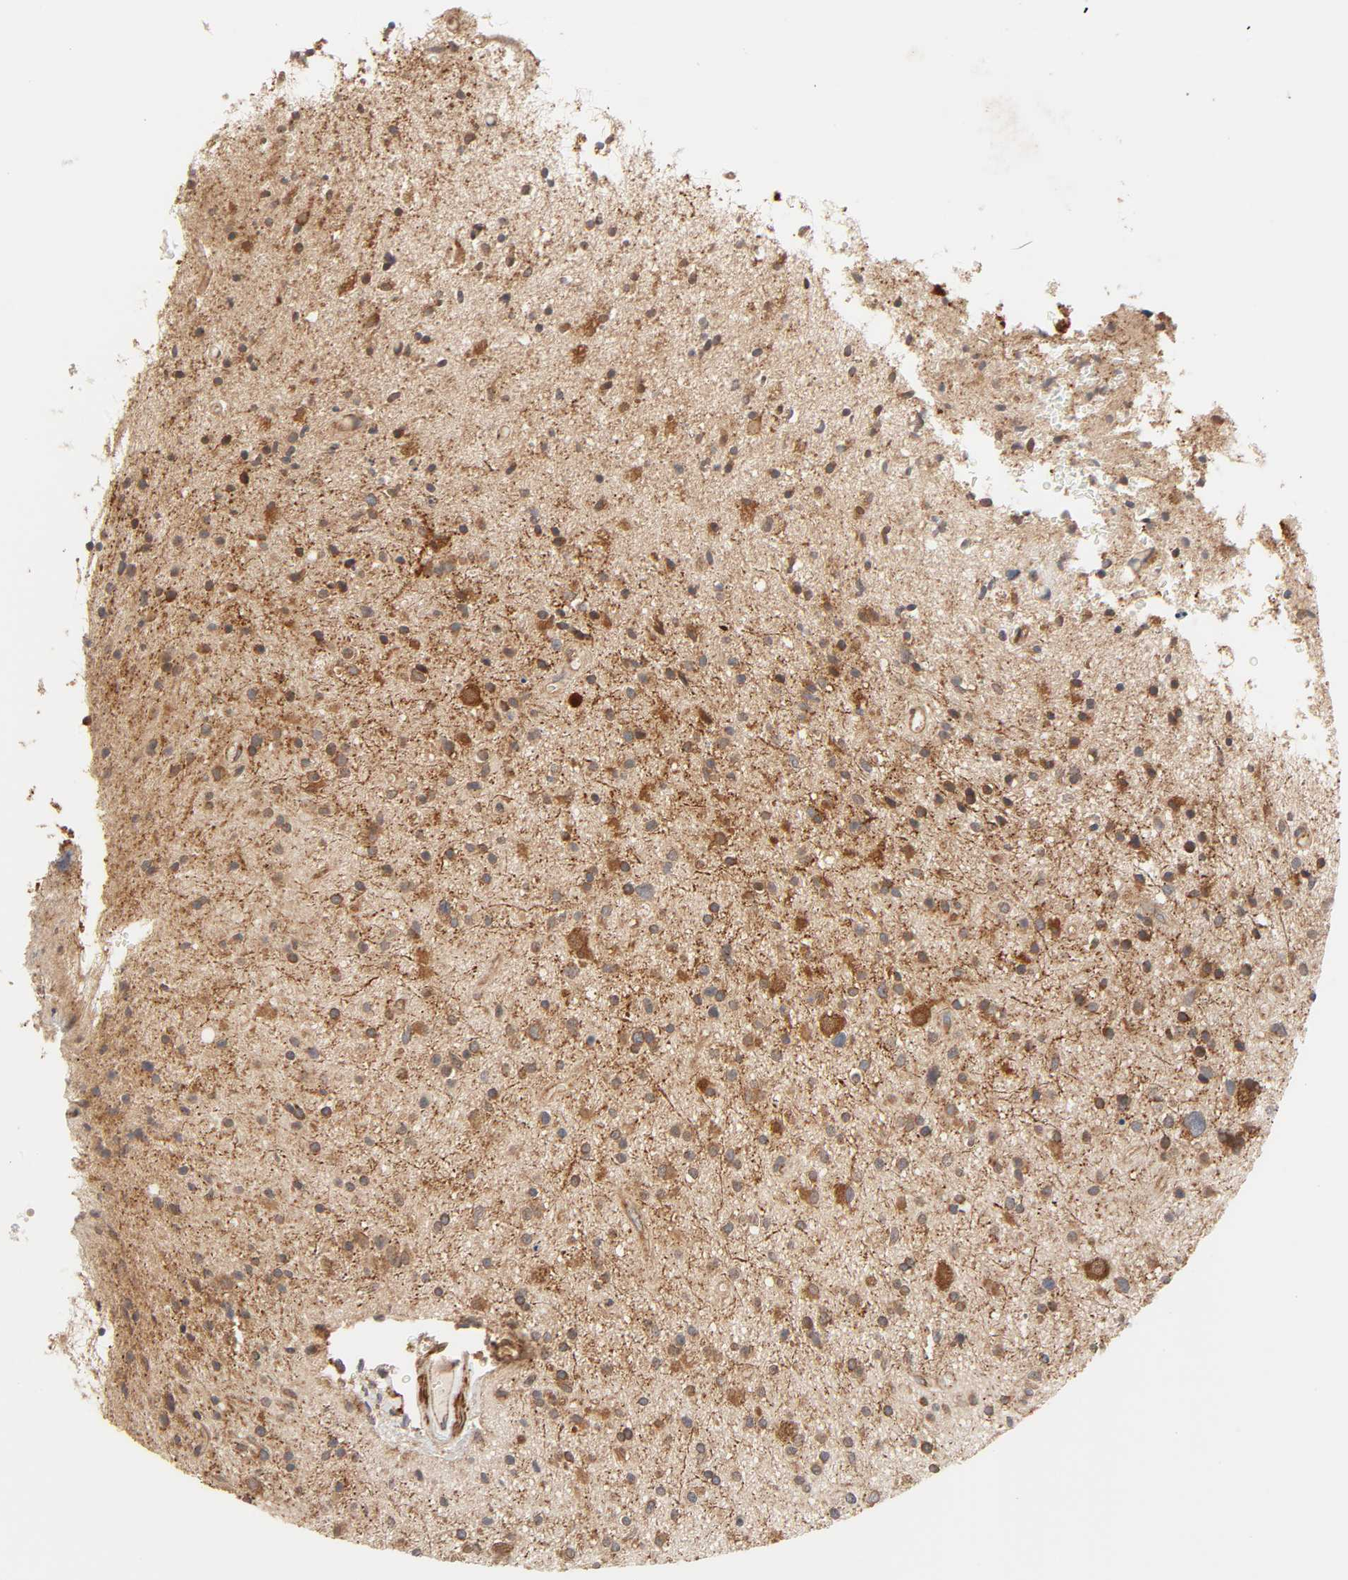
{"staining": {"intensity": "moderate", "quantity": ">75%", "location": "cytoplasmic/membranous"}, "tissue": "glioma", "cell_type": "Tumor cells", "image_type": "cancer", "snomed": [{"axis": "morphology", "description": "Glioma, malignant, High grade"}, {"axis": "topography", "description": "Brain"}], "caption": "Protein expression analysis of human glioma reveals moderate cytoplasmic/membranous positivity in about >75% of tumor cells.", "gene": "NEMF", "patient": {"sex": "male", "age": 33}}